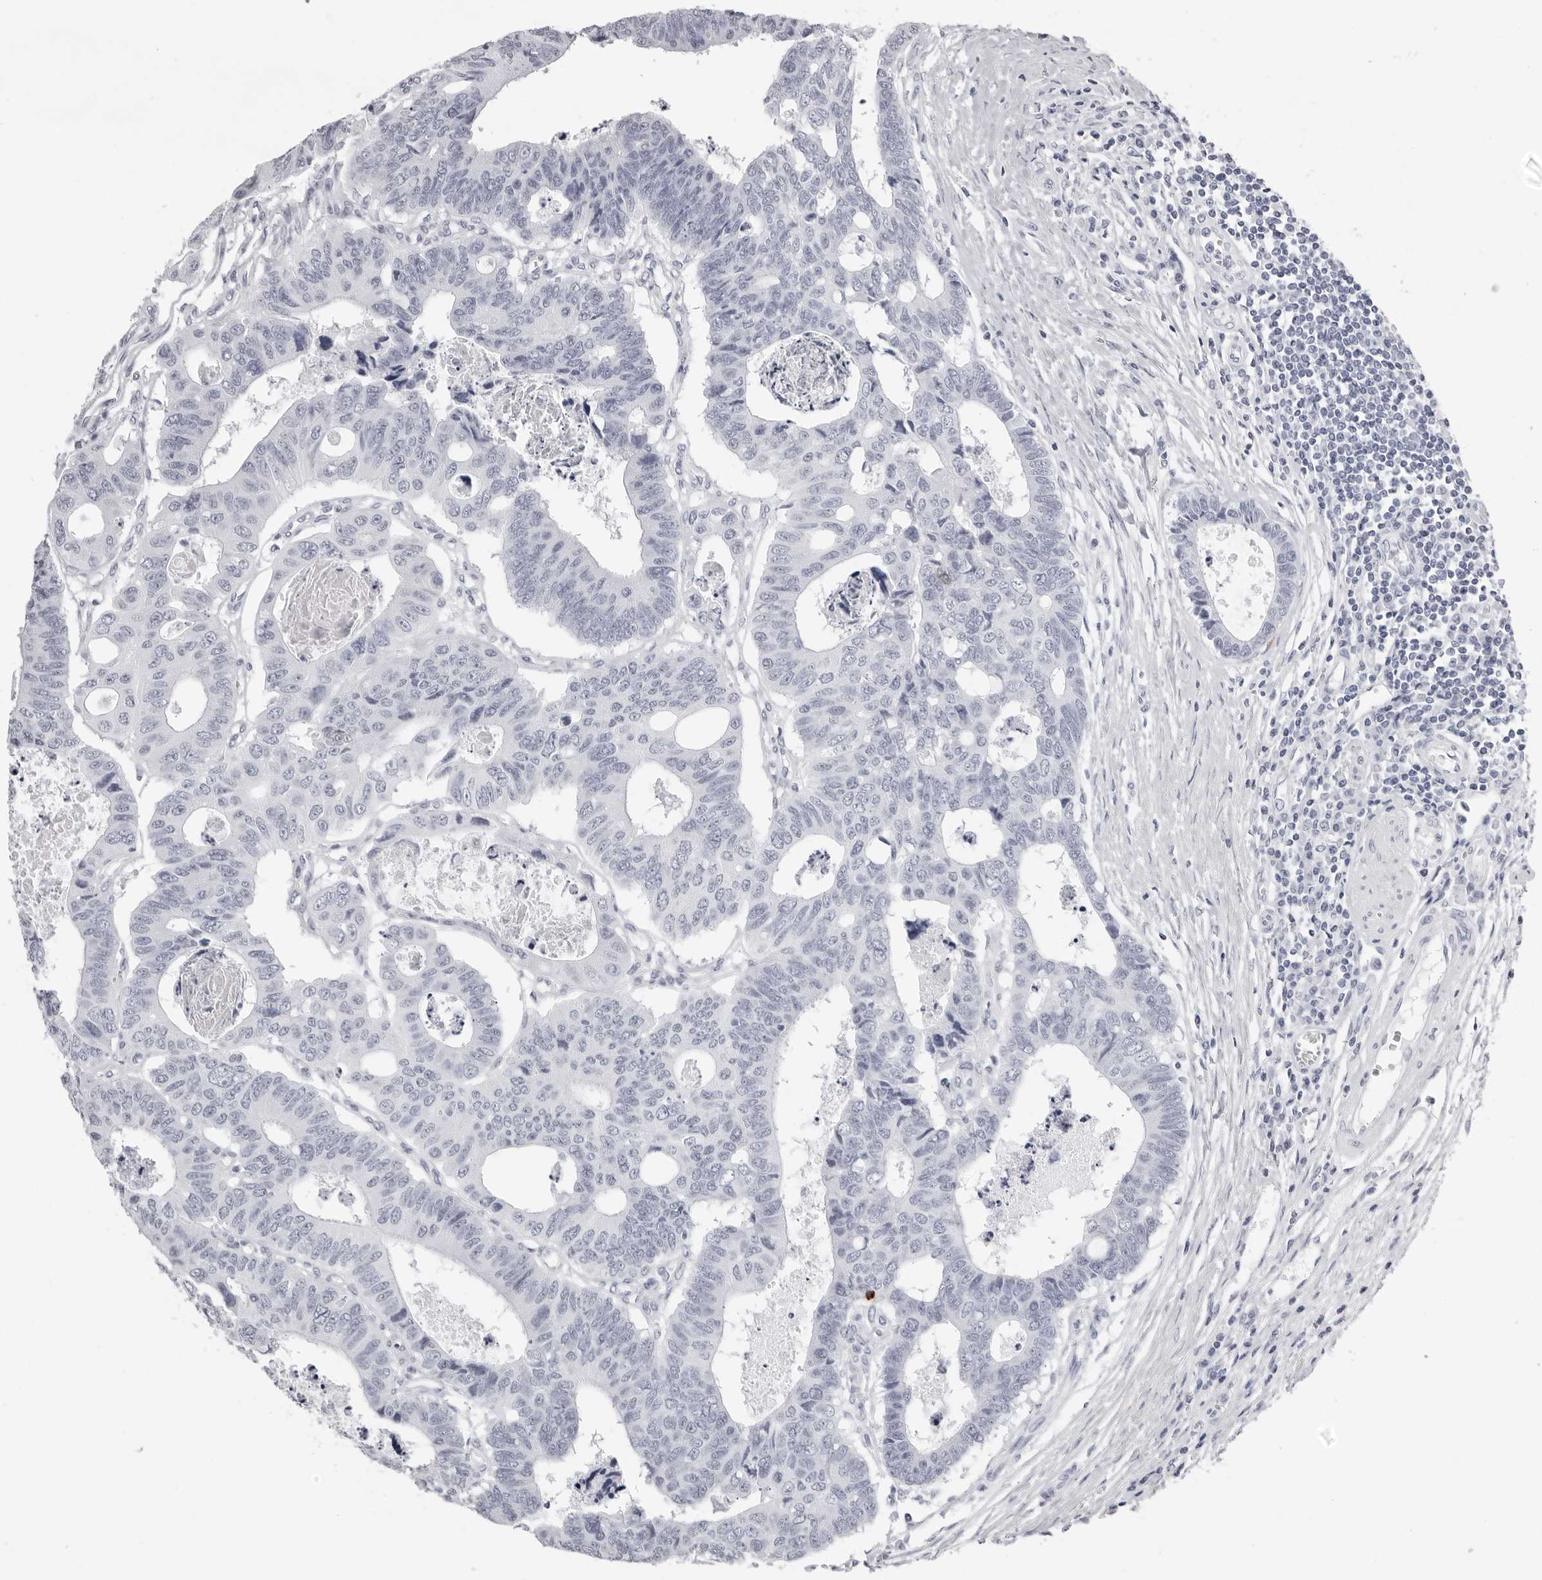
{"staining": {"intensity": "negative", "quantity": "none", "location": "none"}, "tissue": "colorectal cancer", "cell_type": "Tumor cells", "image_type": "cancer", "snomed": [{"axis": "morphology", "description": "Adenocarcinoma, NOS"}, {"axis": "topography", "description": "Rectum"}], "caption": "Immunohistochemical staining of colorectal cancer exhibits no significant positivity in tumor cells. (Brightfield microscopy of DAB immunohistochemistry (IHC) at high magnification).", "gene": "CST1", "patient": {"sex": "male", "age": 84}}